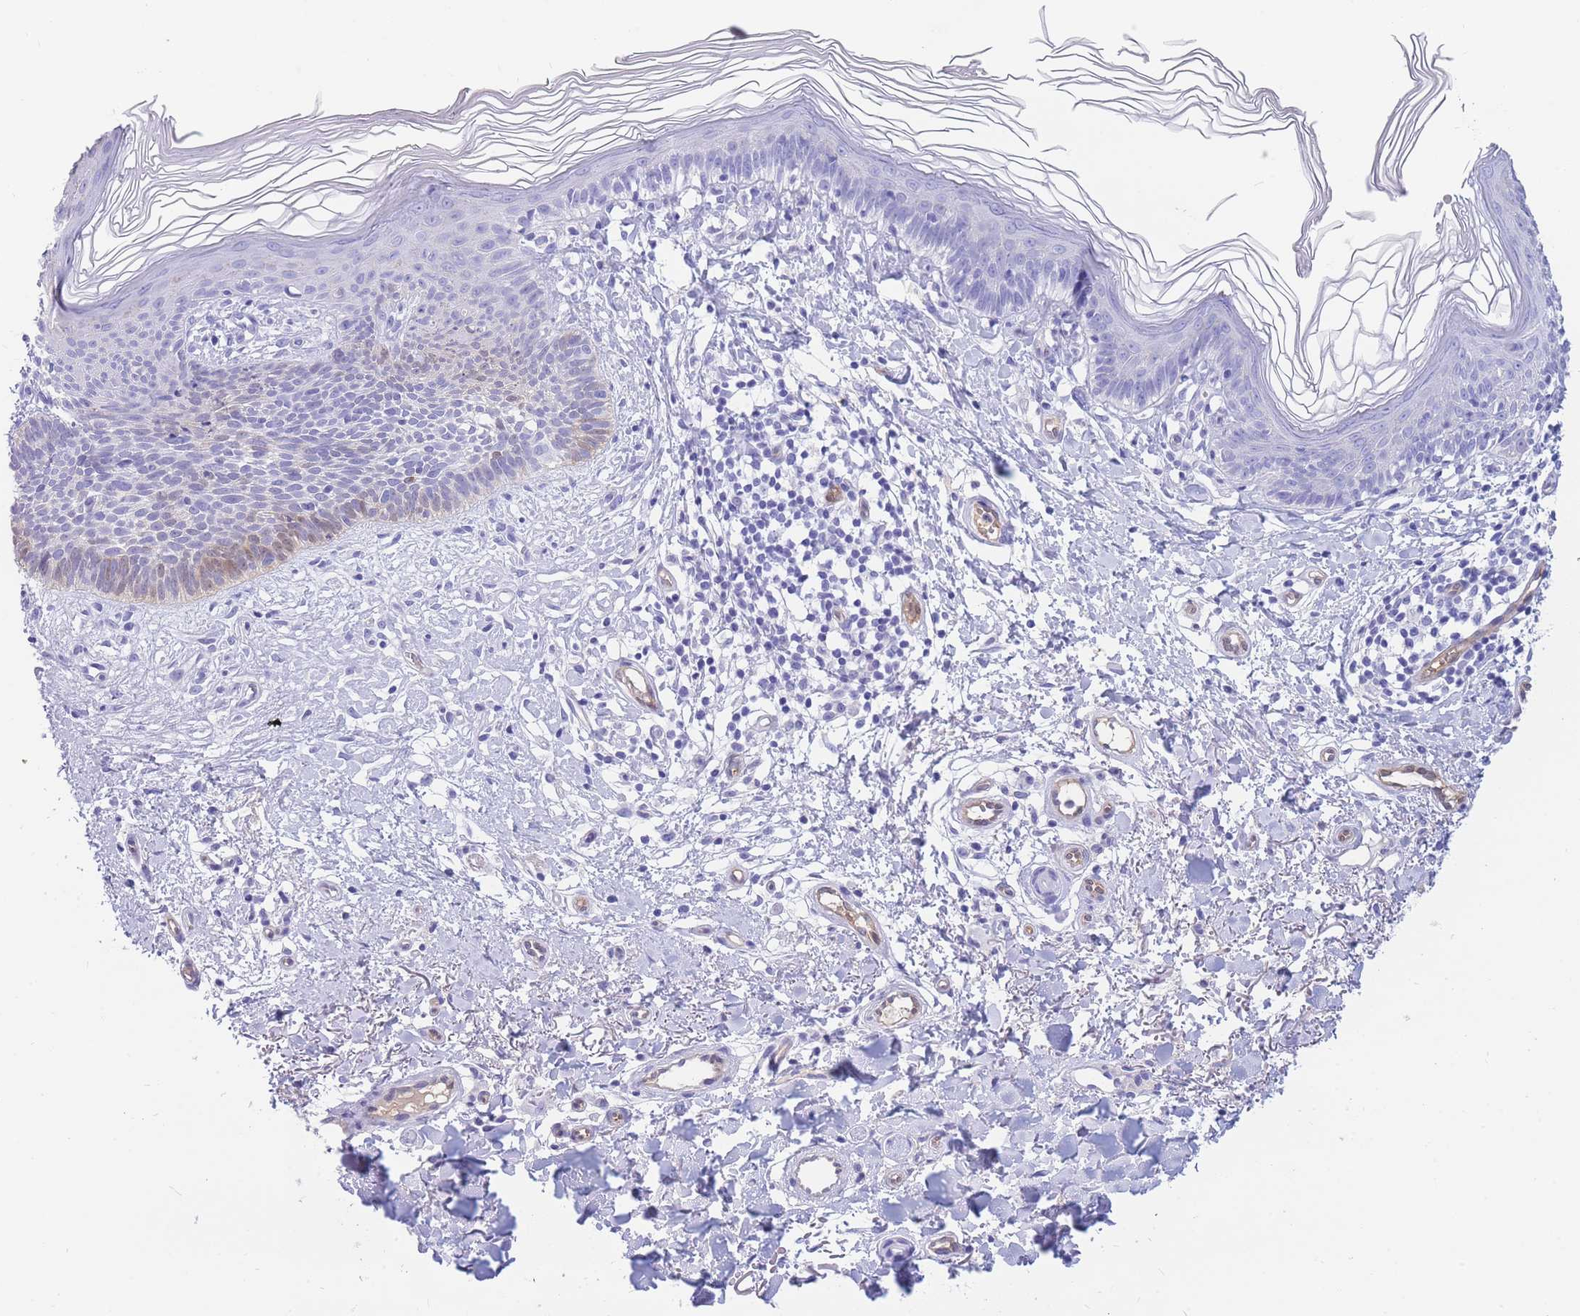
{"staining": {"intensity": "weak", "quantity": "<25%", "location": "cytoplasmic/membranous"}, "tissue": "skin cancer", "cell_type": "Tumor cells", "image_type": "cancer", "snomed": [{"axis": "morphology", "description": "Basal cell carcinoma"}, {"axis": "topography", "description": "Skin"}], "caption": "Skin cancer stained for a protein using immunohistochemistry (IHC) shows no positivity tumor cells.", "gene": "SULT1A1", "patient": {"sex": "male", "age": 78}}